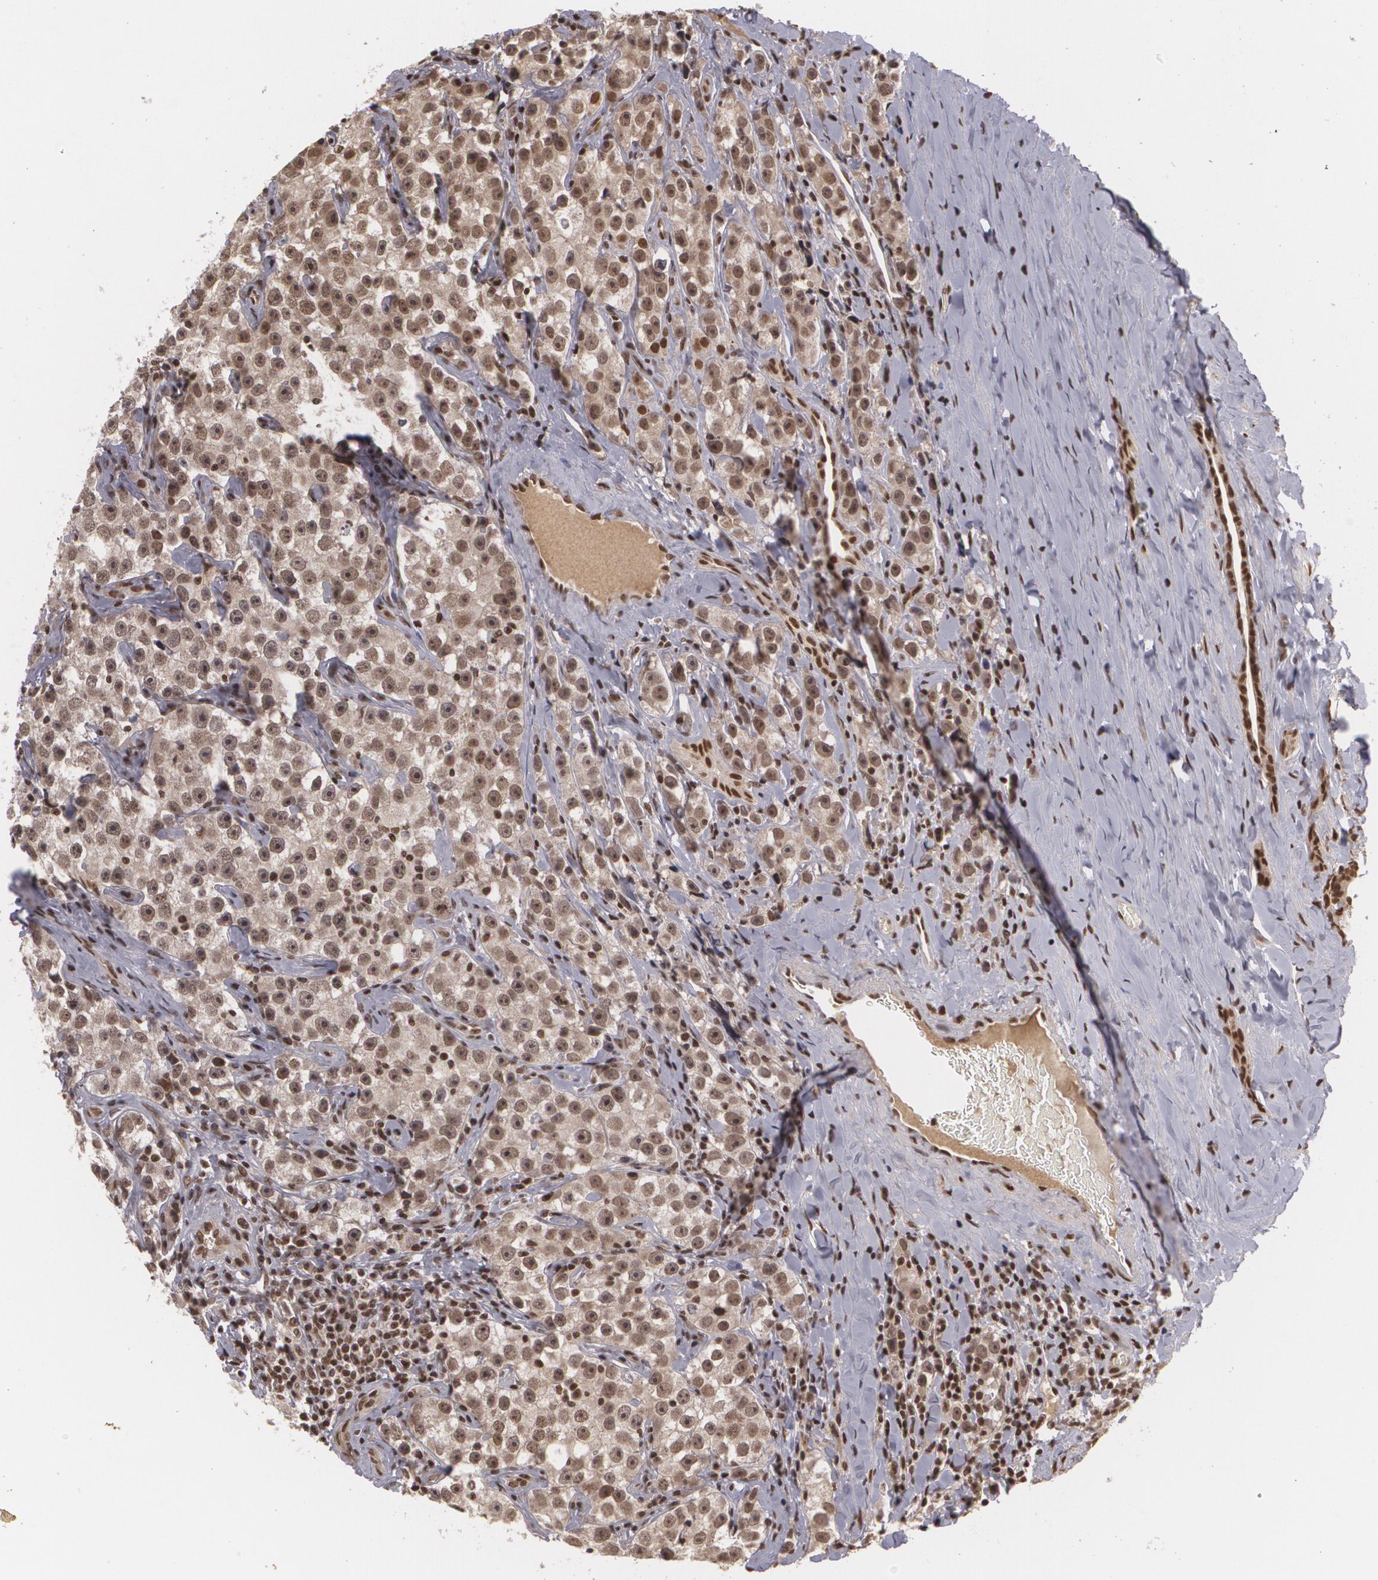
{"staining": {"intensity": "moderate", "quantity": ">75%", "location": "nuclear"}, "tissue": "testis cancer", "cell_type": "Tumor cells", "image_type": "cancer", "snomed": [{"axis": "morphology", "description": "Seminoma, NOS"}, {"axis": "topography", "description": "Testis"}], "caption": "About >75% of tumor cells in testis cancer exhibit moderate nuclear protein positivity as visualized by brown immunohistochemical staining.", "gene": "RXRB", "patient": {"sex": "male", "age": 32}}